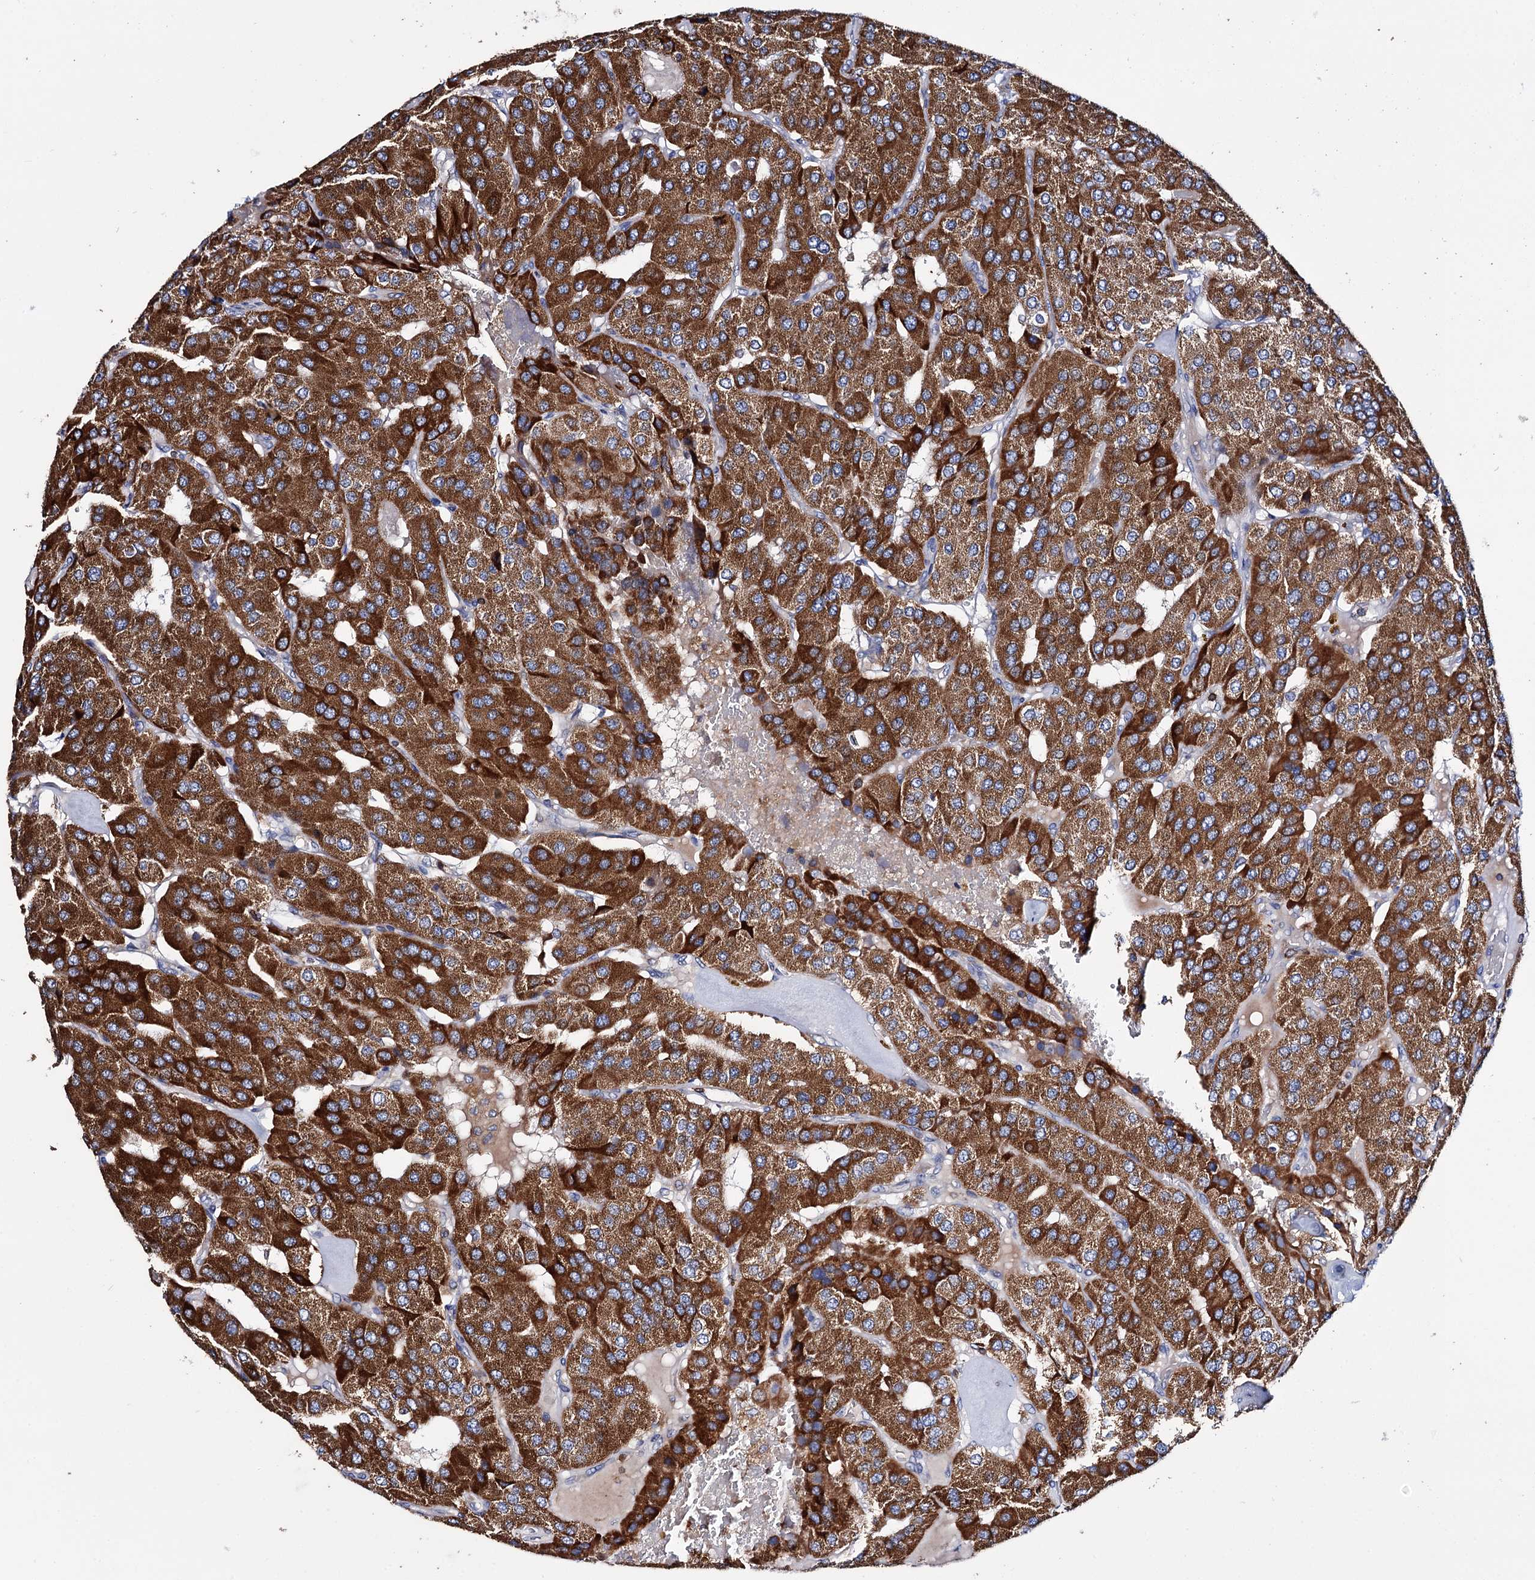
{"staining": {"intensity": "strong", "quantity": ">75%", "location": "cytoplasmic/membranous"}, "tissue": "parathyroid gland", "cell_type": "Glandular cells", "image_type": "normal", "snomed": [{"axis": "morphology", "description": "Normal tissue, NOS"}, {"axis": "morphology", "description": "Adenoma, NOS"}, {"axis": "topography", "description": "Parathyroid gland"}], "caption": "An image showing strong cytoplasmic/membranous positivity in approximately >75% of glandular cells in benign parathyroid gland, as visualized by brown immunohistochemical staining.", "gene": "UBASH3B", "patient": {"sex": "female", "age": 86}}